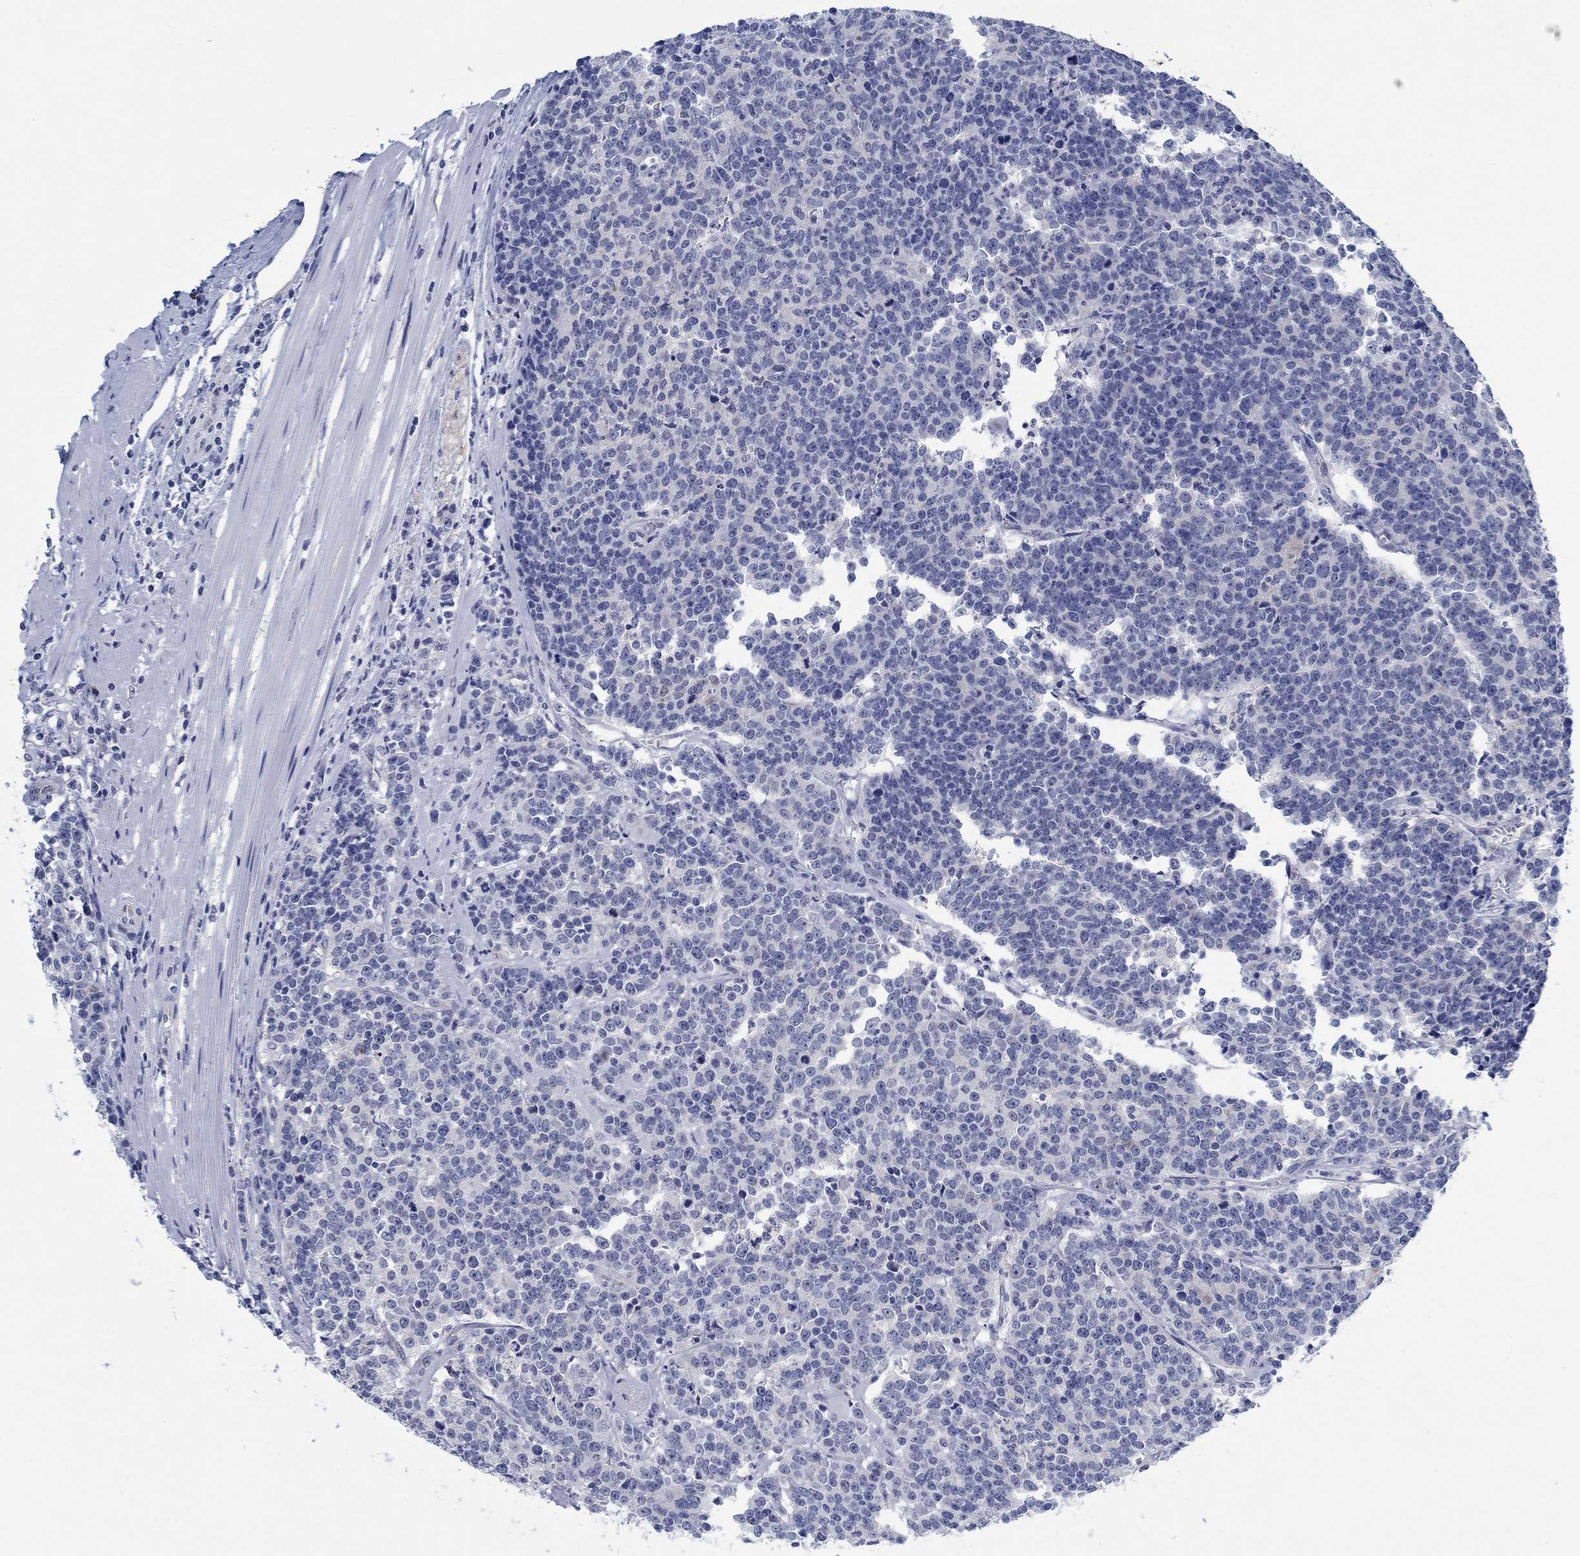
{"staining": {"intensity": "negative", "quantity": "none", "location": "none"}, "tissue": "prostate cancer", "cell_type": "Tumor cells", "image_type": "cancer", "snomed": [{"axis": "morphology", "description": "Adenocarcinoma, NOS"}, {"axis": "topography", "description": "Prostate"}], "caption": "The immunohistochemistry image has no significant staining in tumor cells of prostate cancer tissue.", "gene": "TEKT4", "patient": {"sex": "male", "age": 67}}